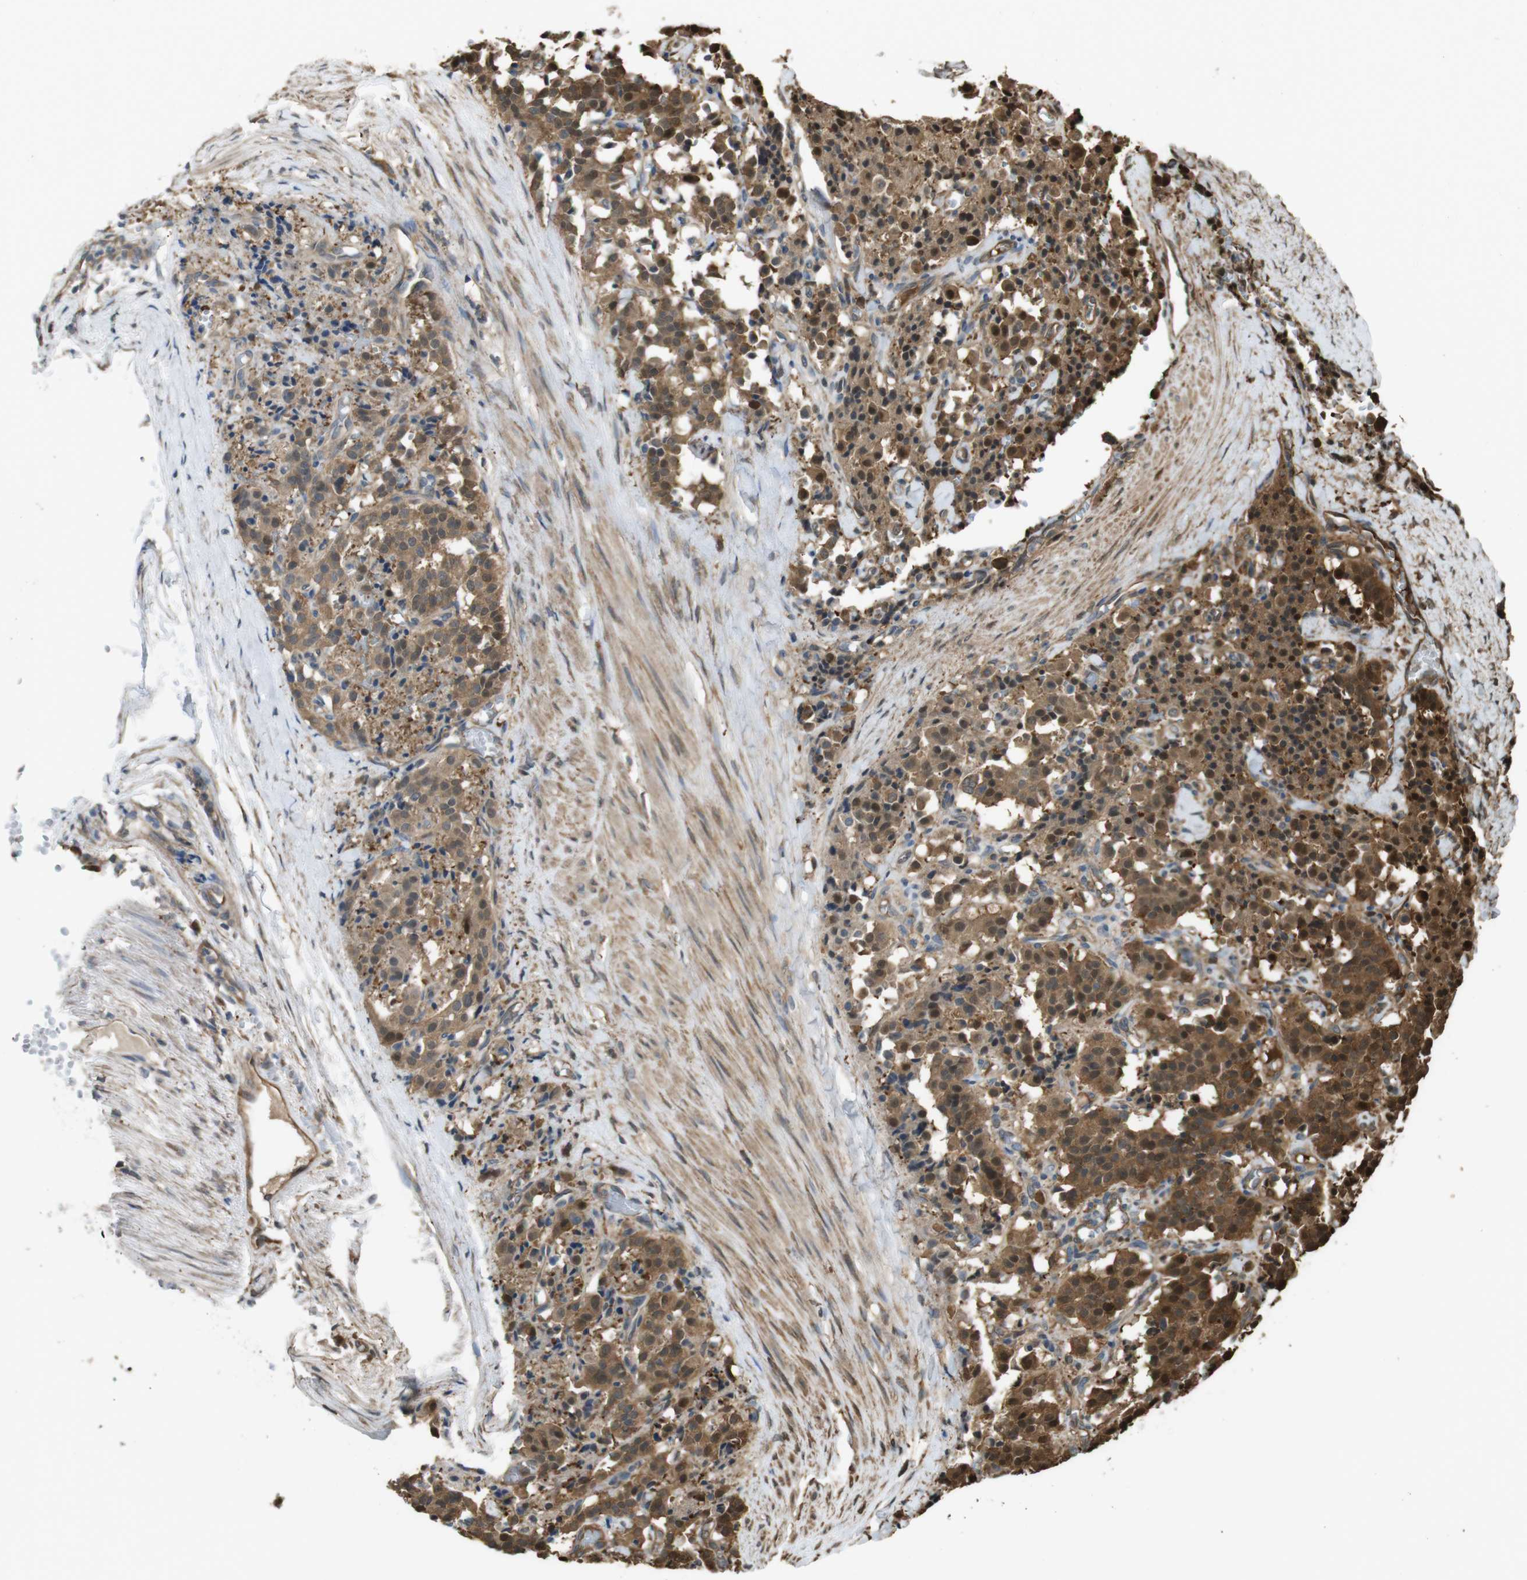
{"staining": {"intensity": "moderate", "quantity": ">75%", "location": "cytoplasmic/membranous"}, "tissue": "carcinoid", "cell_type": "Tumor cells", "image_type": "cancer", "snomed": [{"axis": "morphology", "description": "Carcinoid, malignant, NOS"}, {"axis": "topography", "description": "Lung"}], "caption": "There is medium levels of moderate cytoplasmic/membranous staining in tumor cells of malignant carcinoid, as demonstrated by immunohistochemical staining (brown color).", "gene": "ARHGDIA", "patient": {"sex": "male", "age": 30}}